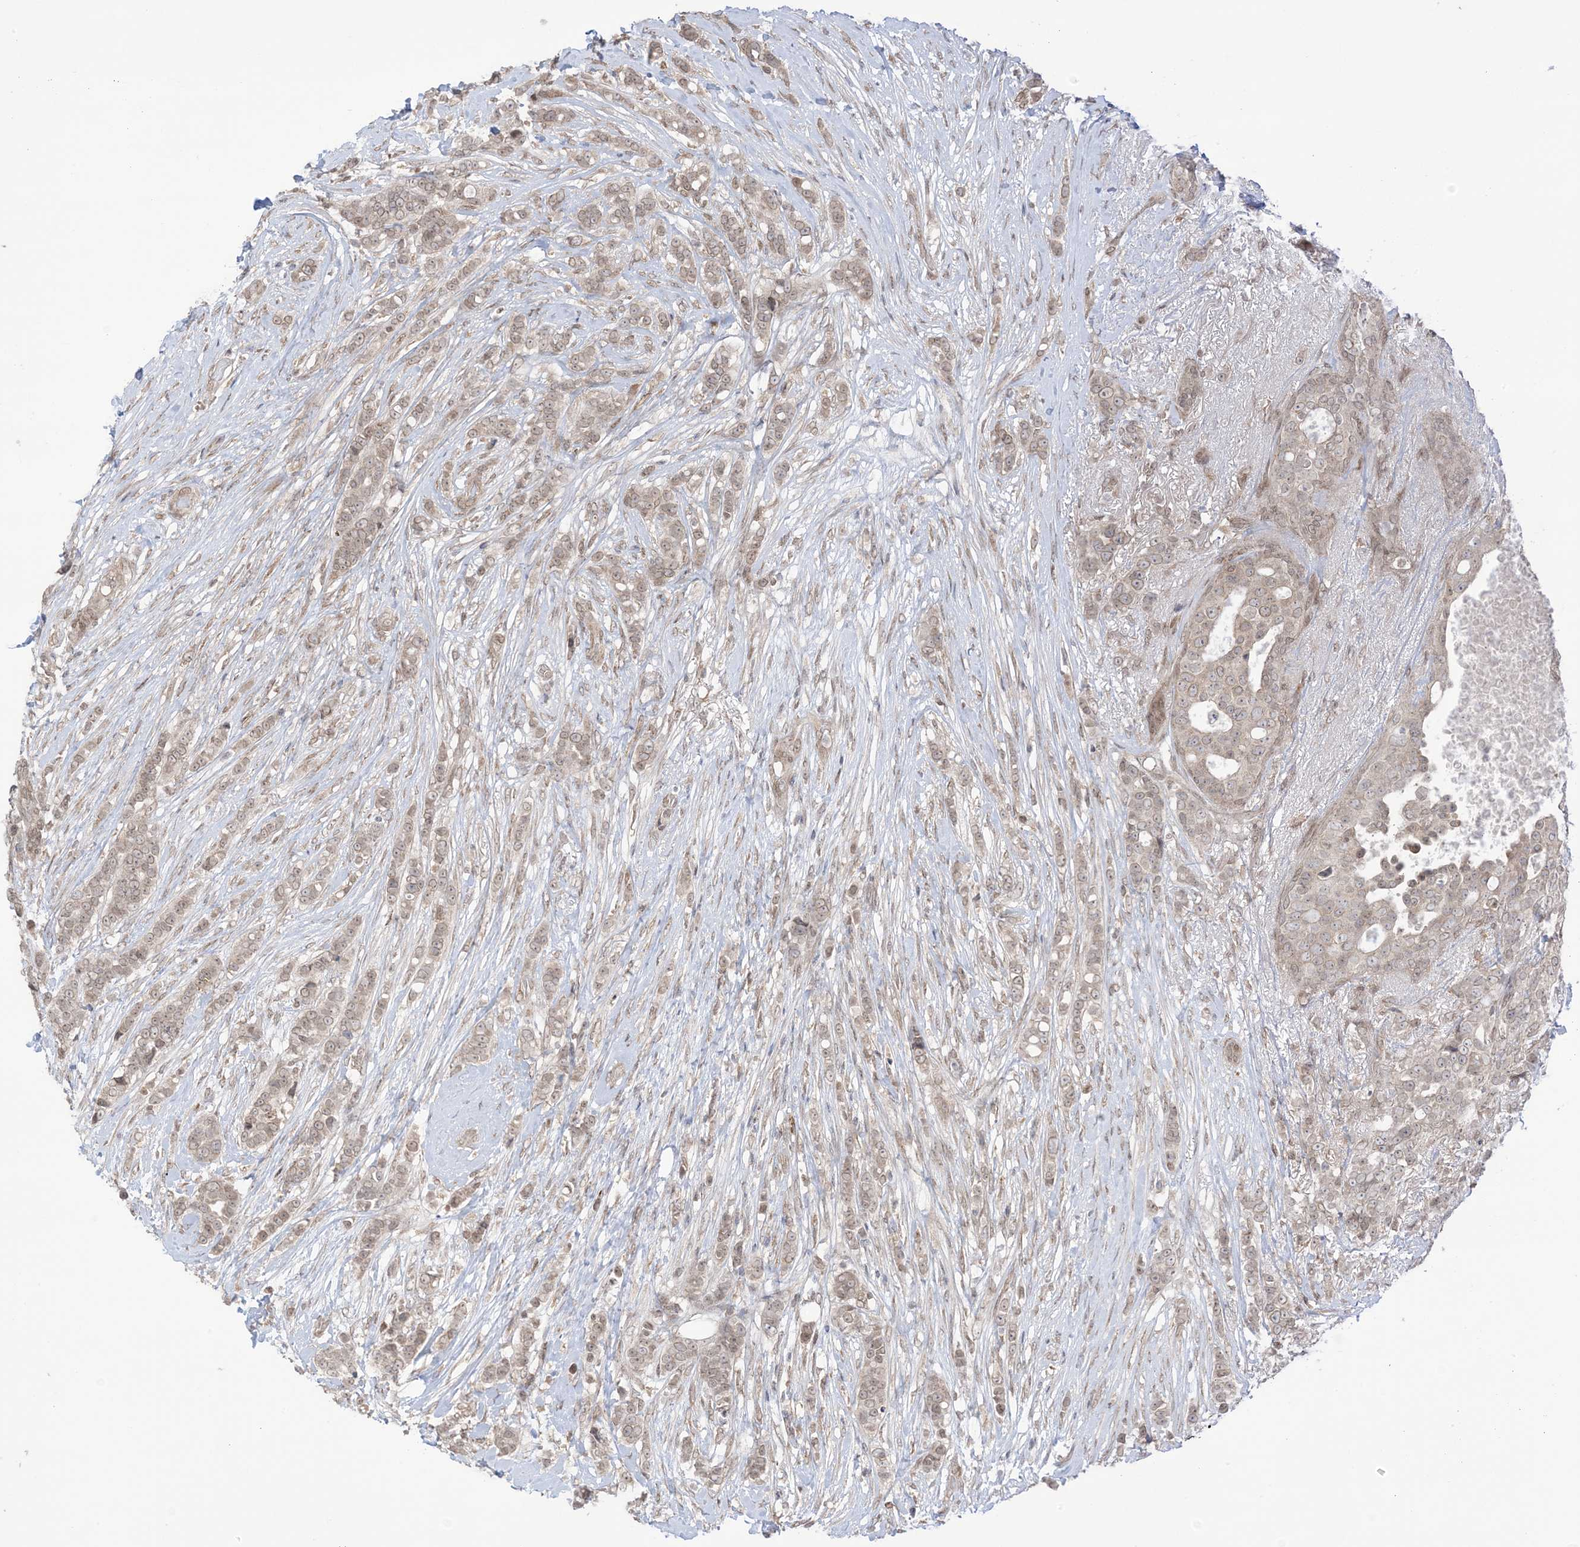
{"staining": {"intensity": "weak", "quantity": ">75%", "location": "cytoplasmic/membranous,nuclear"}, "tissue": "breast cancer", "cell_type": "Tumor cells", "image_type": "cancer", "snomed": [{"axis": "morphology", "description": "Lobular carcinoma"}, {"axis": "topography", "description": "Breast"}], "caption": "The immunohistochemical stain shows weak cytoplasmic/membranous and nuclear expression in tumor cells of breast cancer tissue.", "gene": "UBE2E2", "patient": {"sex": "female", "age": 51}}